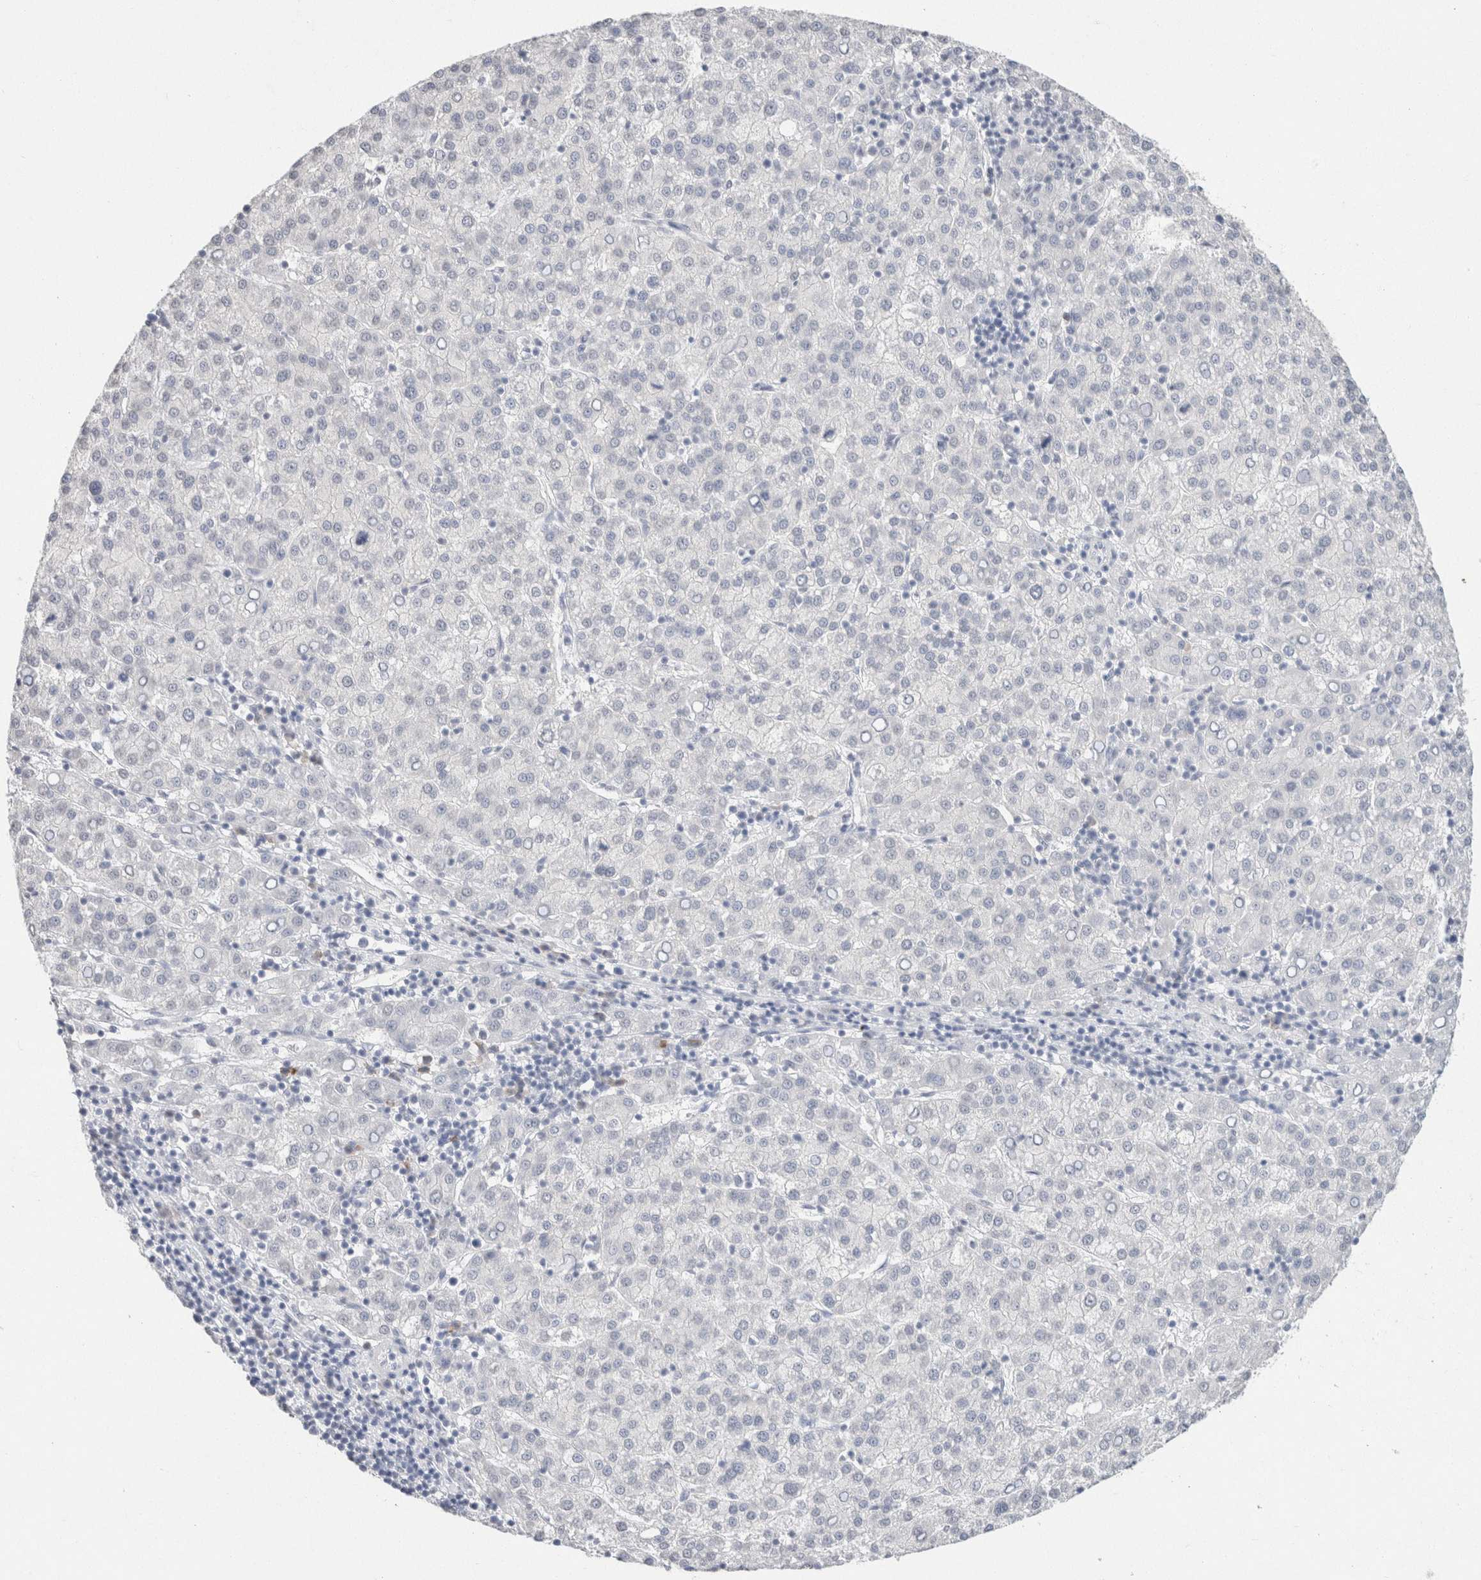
{"staining": {"intensity": "negative", "quantity": "none", "location": "none"}, "tissue": "liver cancer", "cell_type": "Tumor cells", "image_type": "cancer", "snomed": [{"axis": "morphology", "description": "Carcinoma, Hepatocellular, NOS"}, {"axis": "topography", "description": "Liver"}], "caption": "Micrograph shows no significant protein positivity in tumor cells of hepatocellular carcinoma (liver).", "gene": "CD80", "patient": {"sex": "female", "age": 58}}